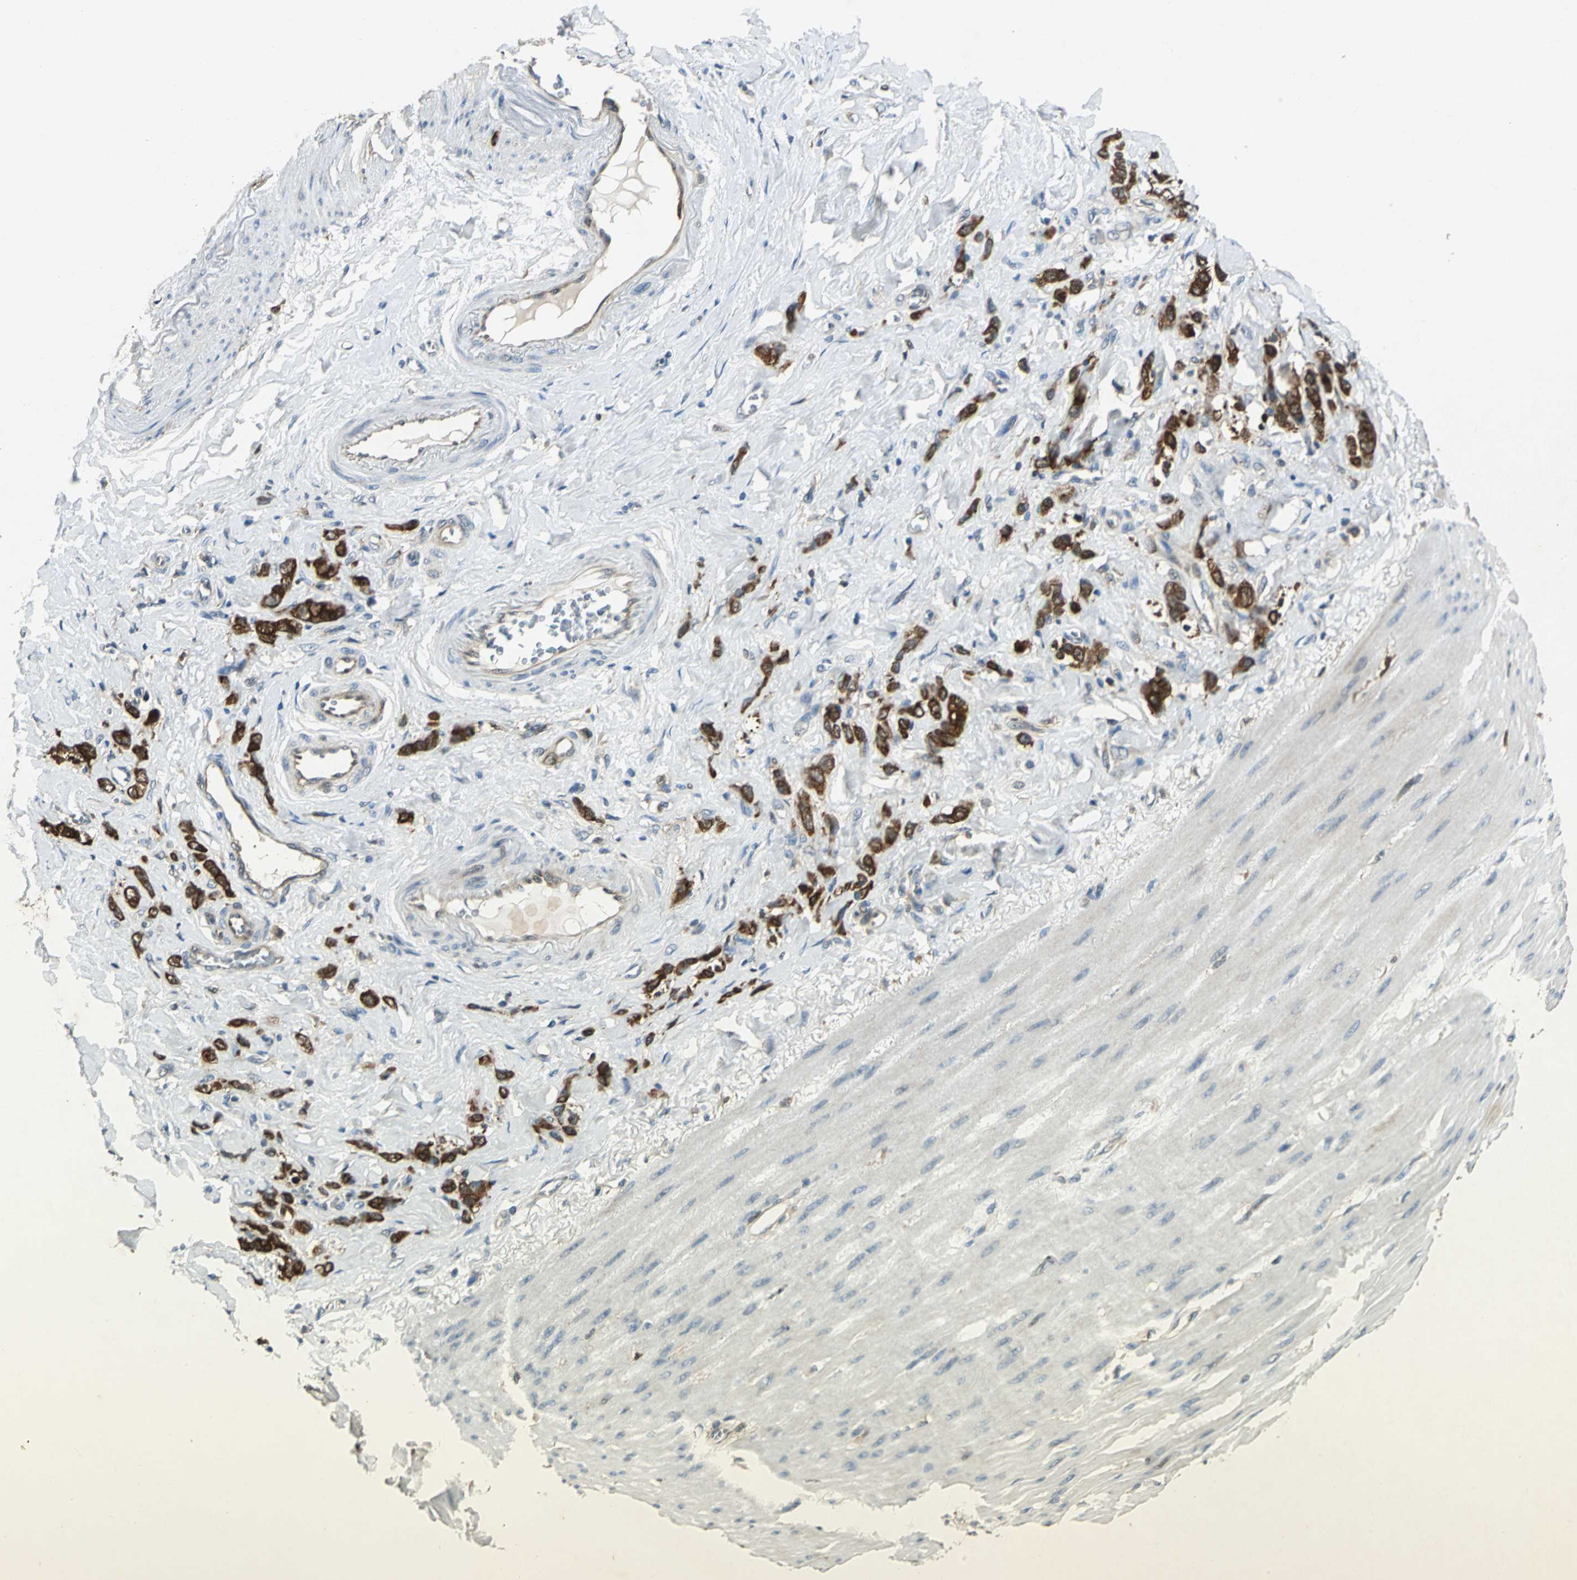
{"staining": {"intensity": "strong", "quantity": ">75%", "location": "cytoplasmic/membranous"}, "tissue": "stomach cancer", "cell_type": "Tumor cells", "image_type": "cancer", "snomed": [{"axis": "morphology", "description": "Normal tissue, NOS"}, {"axis": "morphology", "description": "Adenocarcinoma, NOS"}, {"axis": "topography", "description": "Stomach"}], "caption": "DAB (3,3'-diaminobenzidine) immunohistochemical staining of human adenocarcinoma (stomach) shows strong cytoplasmic/membranous protein expression in approximately >75% of tumor cells.", "gene": "RRM2B", "patient": {"sex": "male", "age": 82}}